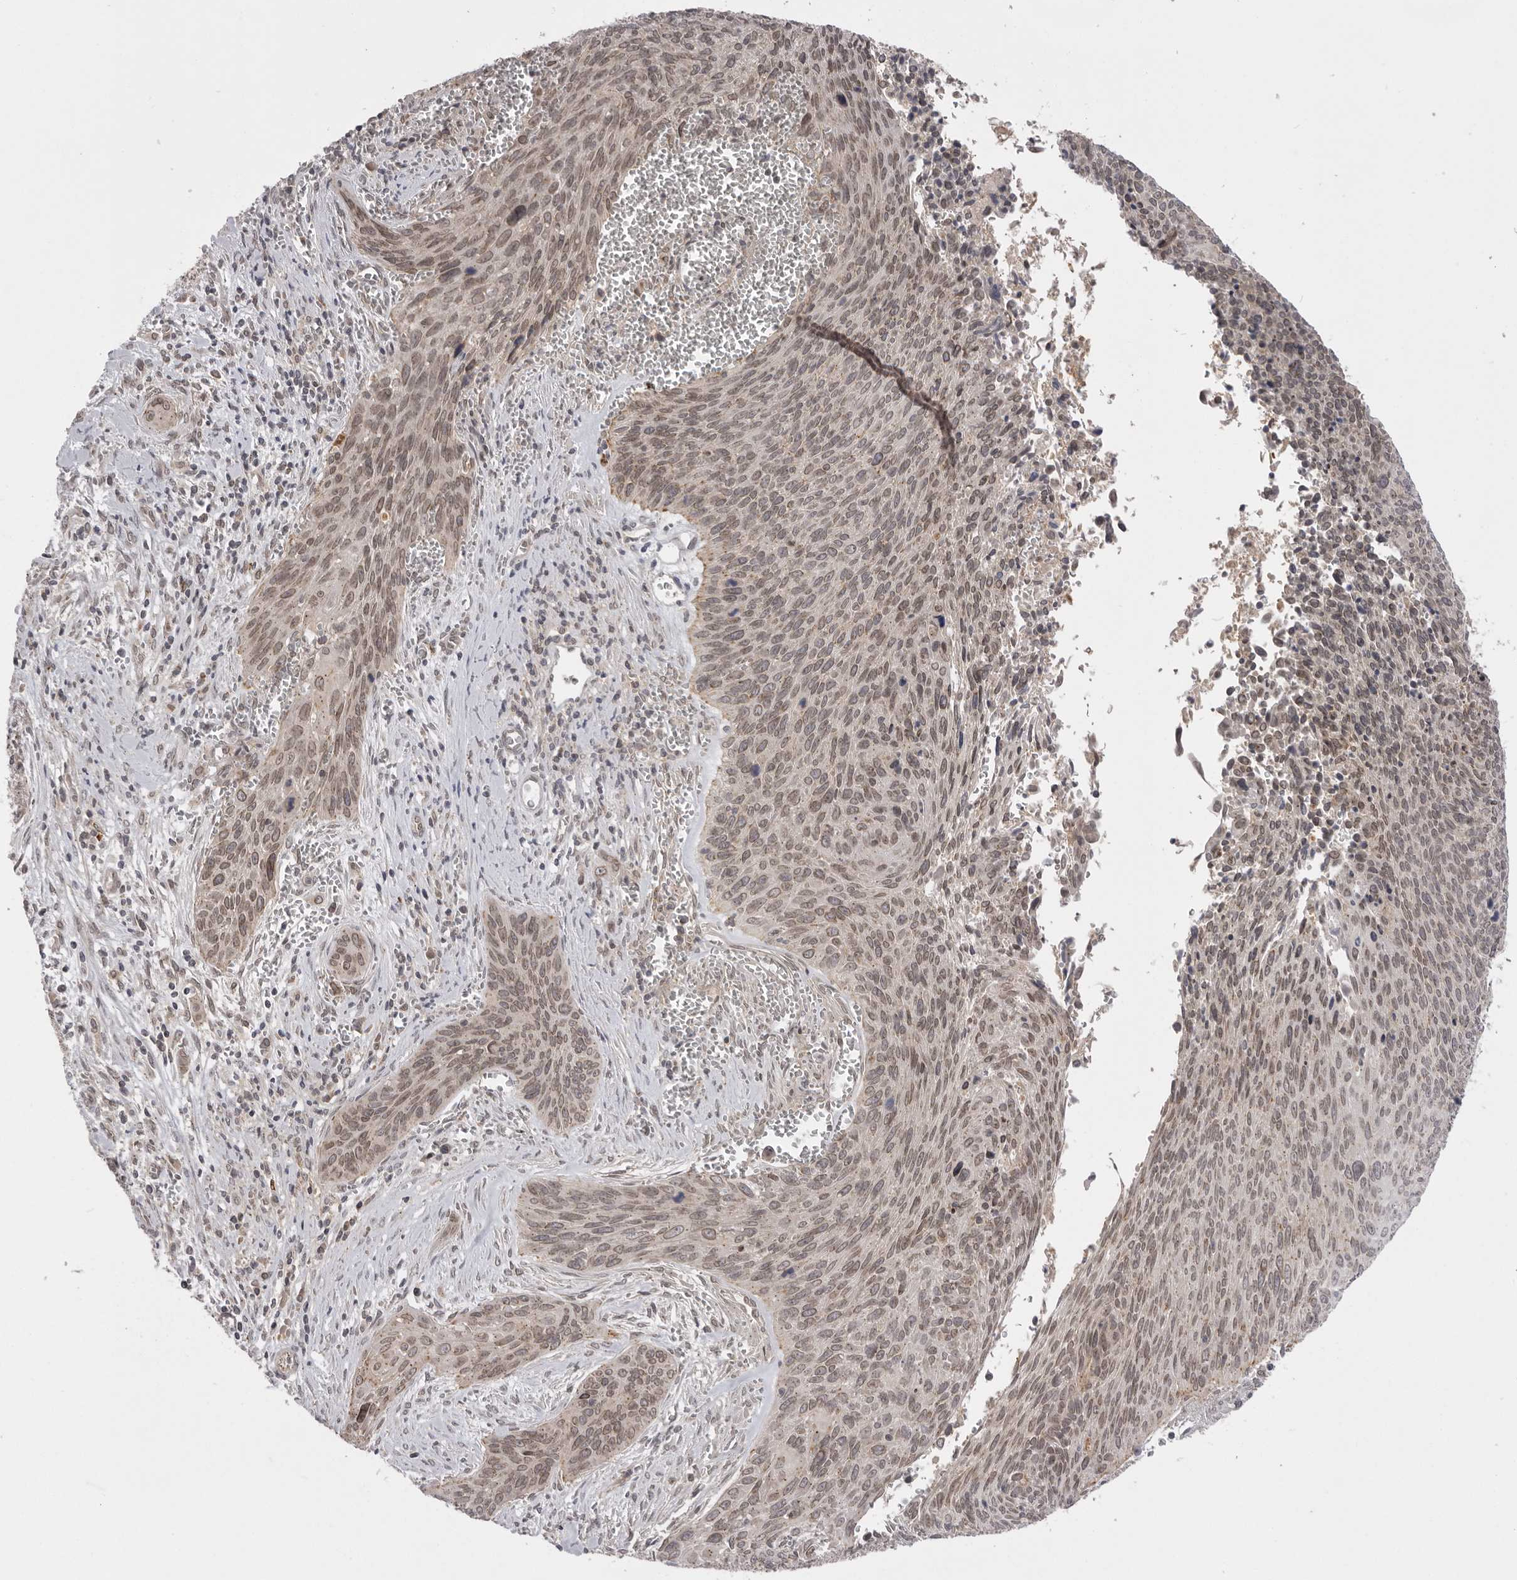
{"staining": {"intensity": "weak", "quantity": "25%-75%", "location": "cytoplasmic/membranous,nuclear"}, "tissue": "cervical cancer", "cell_type": "Tumor cells", "image_type": "cancer", "snomed": [{"axis": "morphology", "description": "Squamous cell carcinoma, NOS"}, {"axis": "topography", "description": "Cervix"}], "caption": "High-magnification brightfield microscopy of cervical squamous cell carcinoma stained with DAB (brown) and counterstained with hematoxylin (blue). tumor cells exhibit weak cytoplasmic/membranous and nuclear staining is identified in about25%-75% of cells. The staining is performed using DAB brown chromogen to label protein expression. The nuclei are counter-stained blue using hematoxylin.", "gene": "TLR3", "patient": {"sex": "female", "age": 55}}